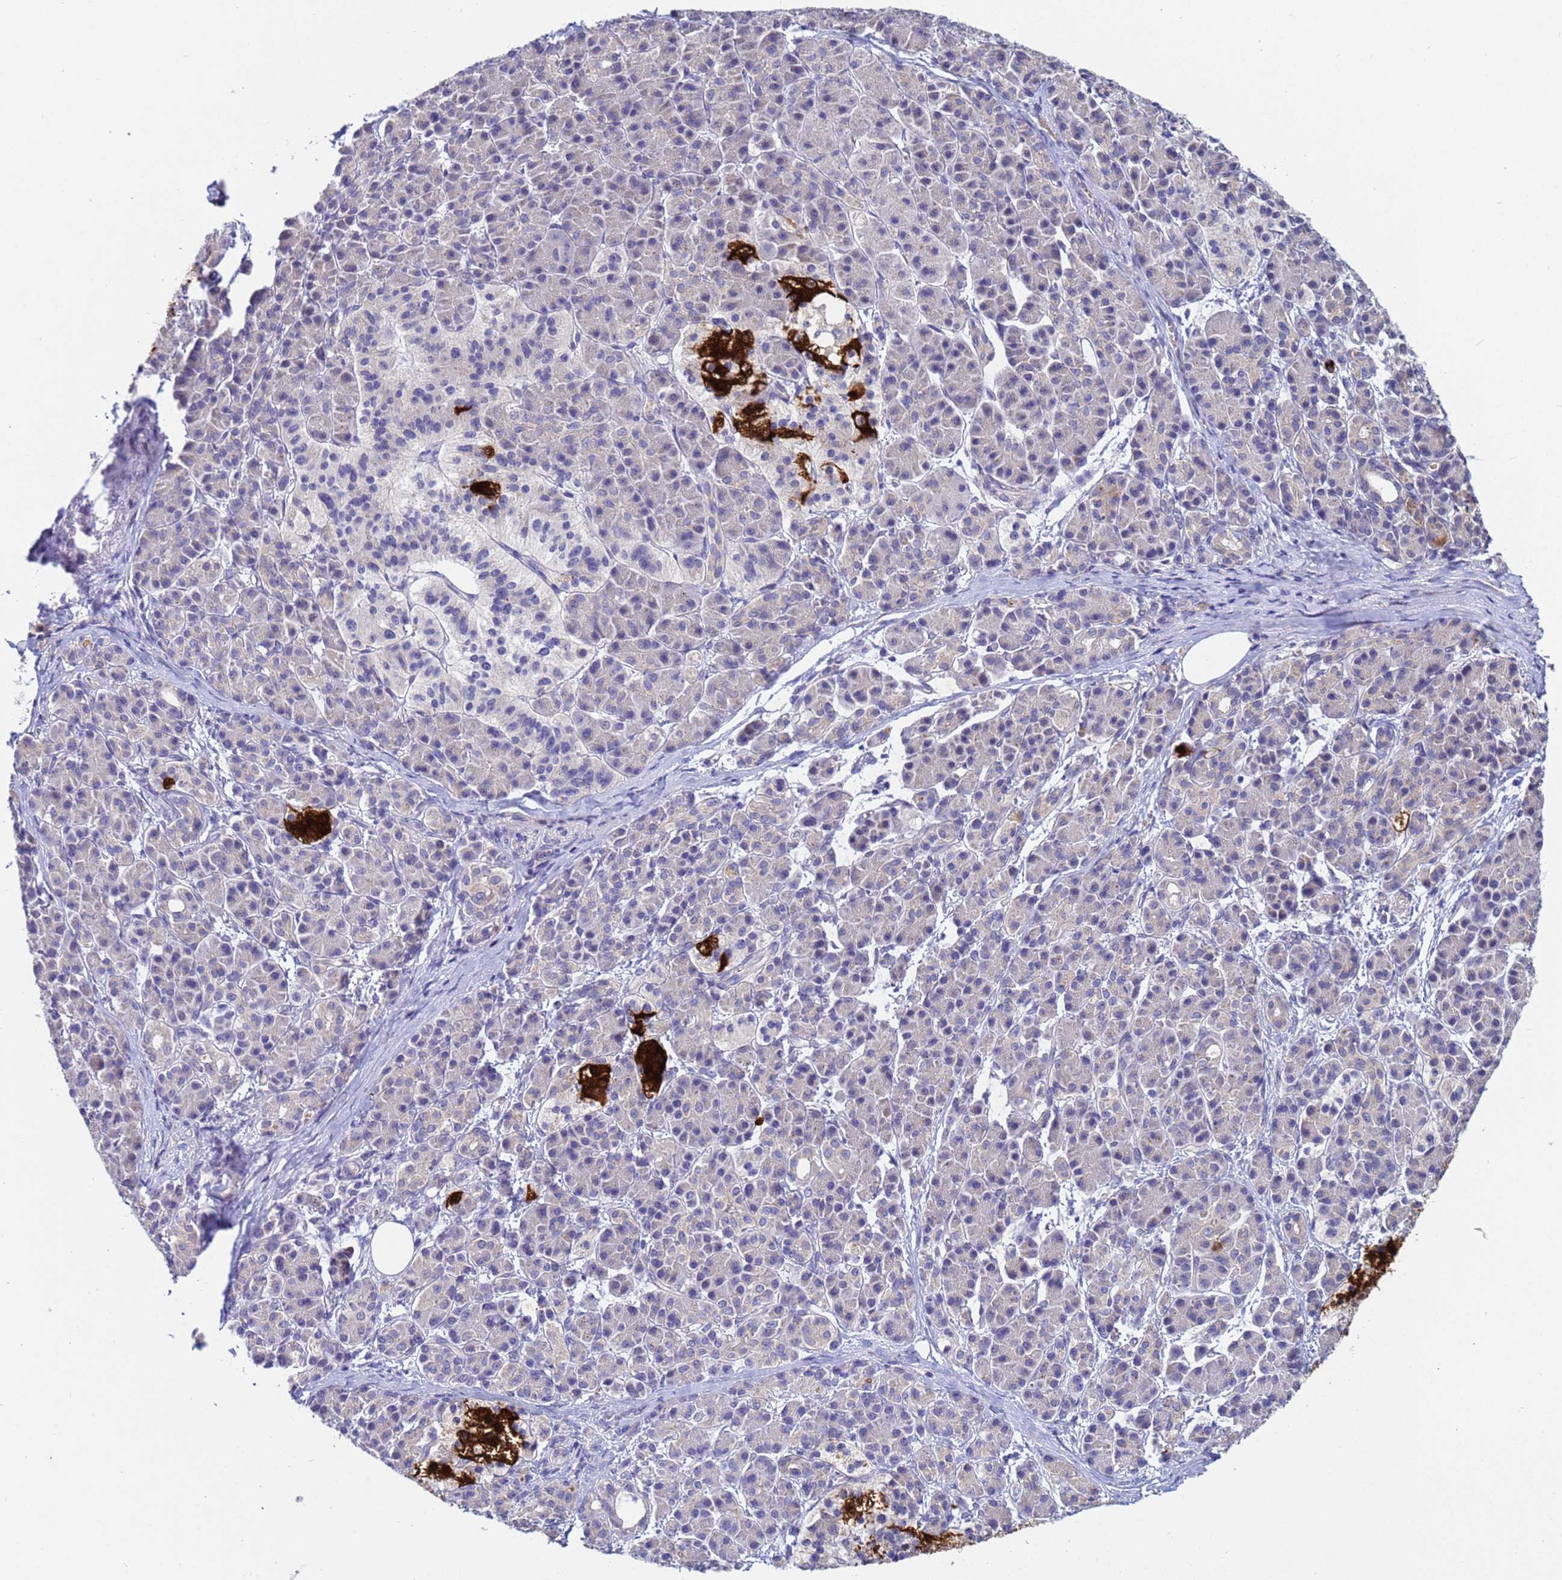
{"staining": {"intensity": "negative", "quantity": "none", "location": "none"}, "tissue": "pancreatic cancer", "cell_type": "Tumor cells", "image_type": "cancer", "snomed": [{"axis": "morphology", "description": "Adenocarcinoma, NOS"}, {"axis": "topography", "description": "Pancreas"}], "caption": "This image is of pancreatic cancer (adenocarcinoma) stained with immunohistochemistry (IHC) to label a protein in brown with the nuclei are counter-stained blue. There is no expression in tumor cells.", "gene": "IHO1", "patient": {"sex": "male", "age": 68}}